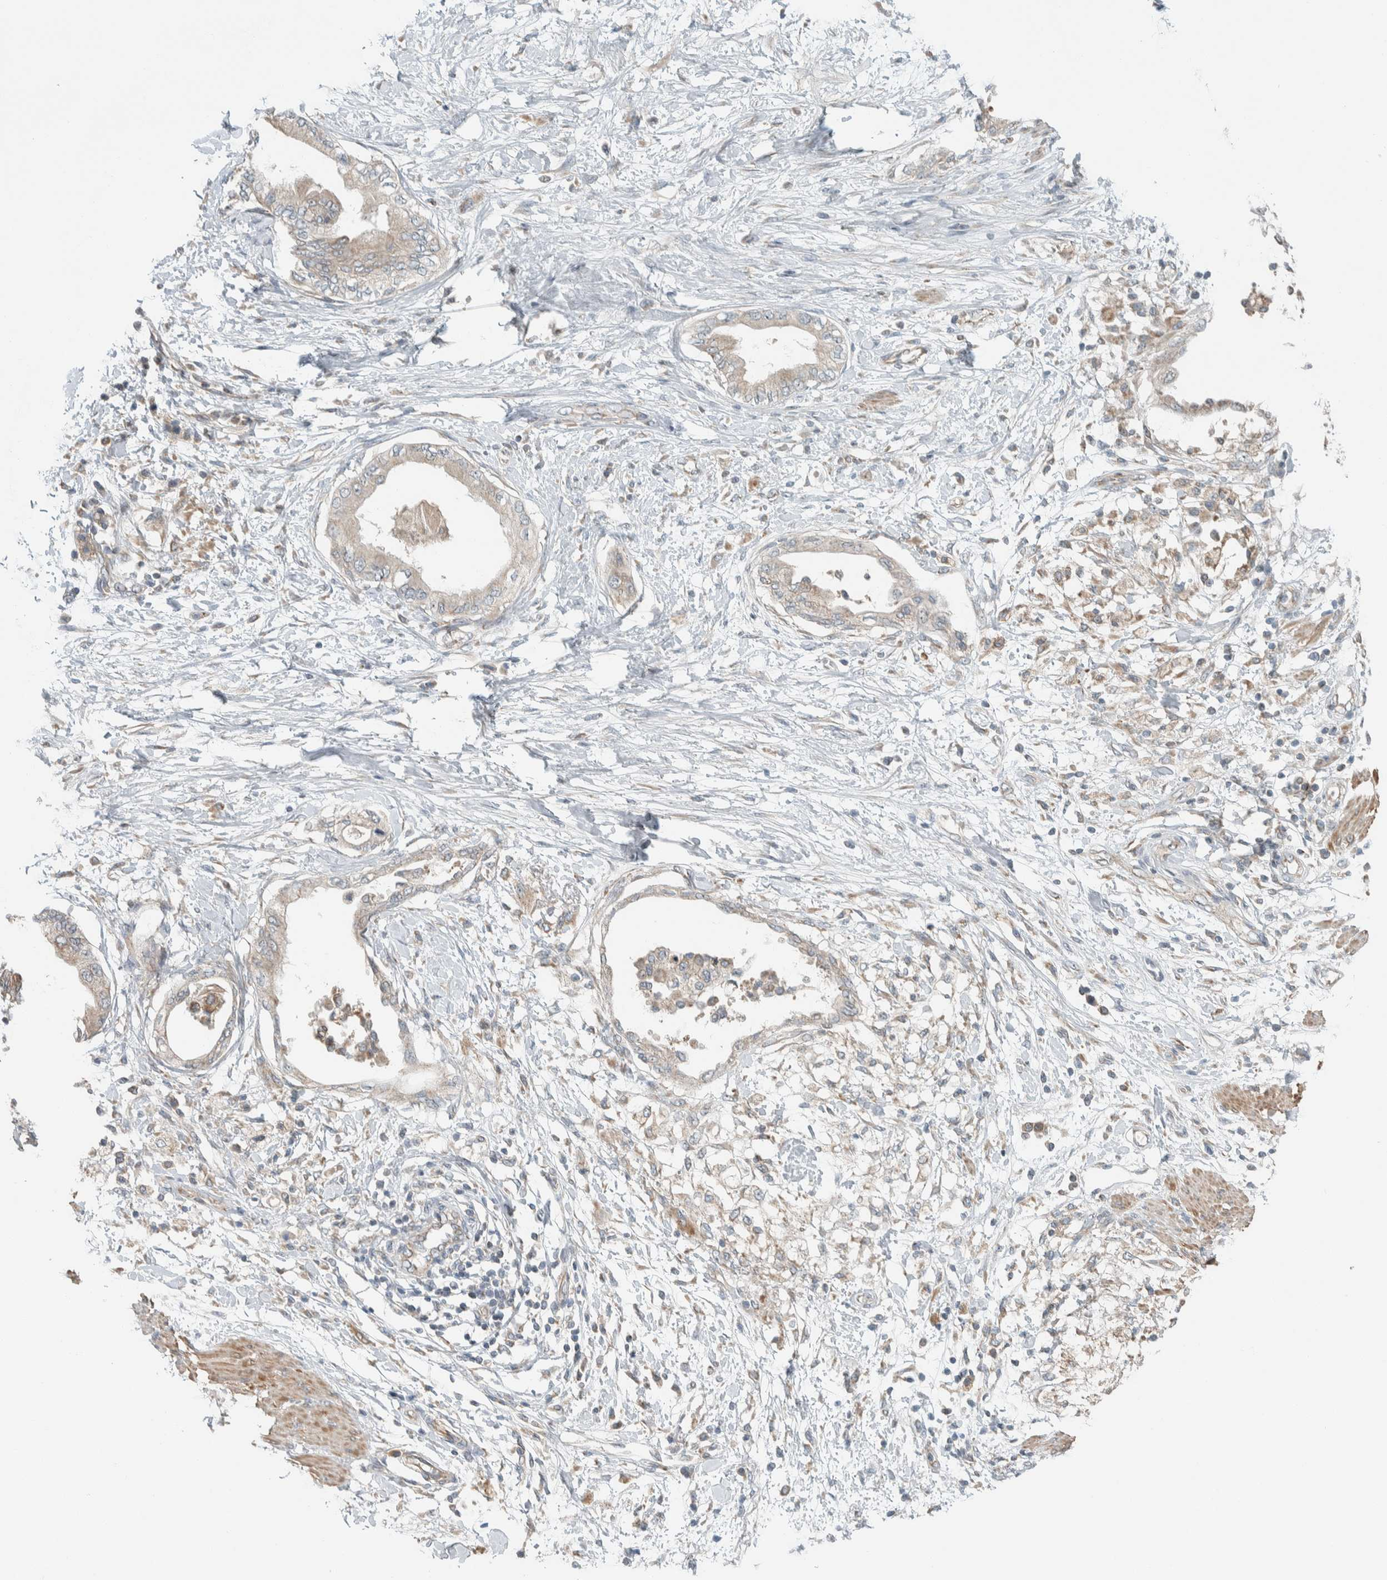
{"staining": {"intensity": "weak", "quantity": ">75%", "location": "cytoplasmic/membranous"}, "tissue": "pancreatic cancer", "cell_type": "Tumor cells", "image_type": "cancer", "snomed": [{"axis": "morphology", "description": "Normal tissue, NOS"}, {"axis": "morphology", "description": "Adenocarcinoma, NOS"}, {"axis": "topography", "description": "Pancreas"}, {"axis": "topography", "description": "Duodenum"}], "caption": "Protein staining demonstrates weak cytoplasmic/membranous expression in about >75% of tumor cells in adenocarcinoma (pancreatic). The protein of interest is stained brown, and the nuclei are stained in blue (DAB (3,3'-diaminobenzidine) IHC with brightfield microscopy, high magnification).", "gene": "SLFN12L", "patient": {"sex": "female", "age": 60}}